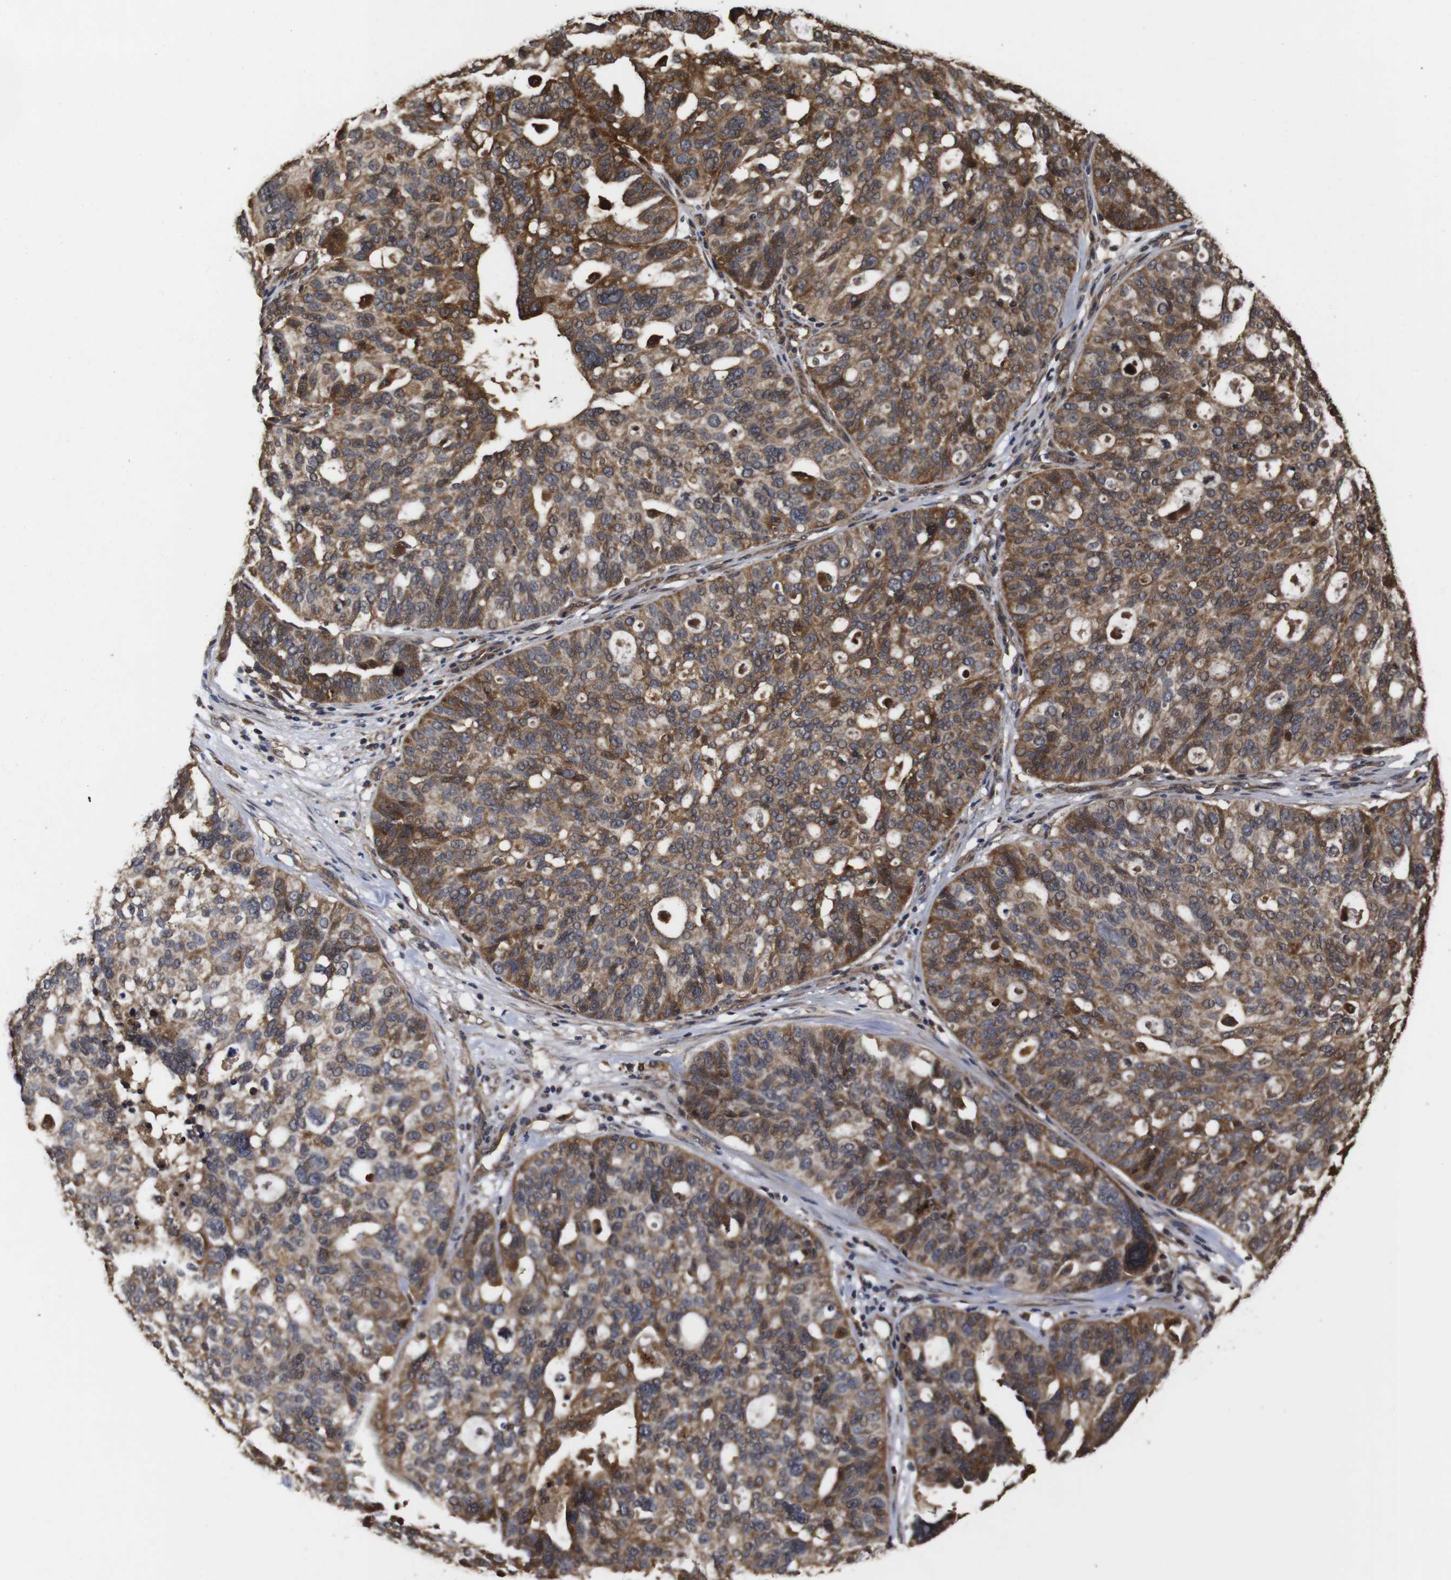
{"staining": {"intensity": "moderate", "quantity": ">75%", "location": "cytoplasmic/membranous"}, "tissue": "ovarian cancer", "cell_type": "Tumor cells", "image_type": "cancer", "snomed": [{"axis": "morphology", "description": "Cystadenocarcinoma, serous, NOS"}, {"axis": "topography", "description": "Ovary"}], "caption": "Immunohistochemistry (IHC) of ovarian serous cystadenocarcinoma shows medium levels of moderate cytoplasmic/membranous staining in approximately >75% of tumor cells.", "gene": "PTPN14", "patient": {"sex": "female", "age": 59}}